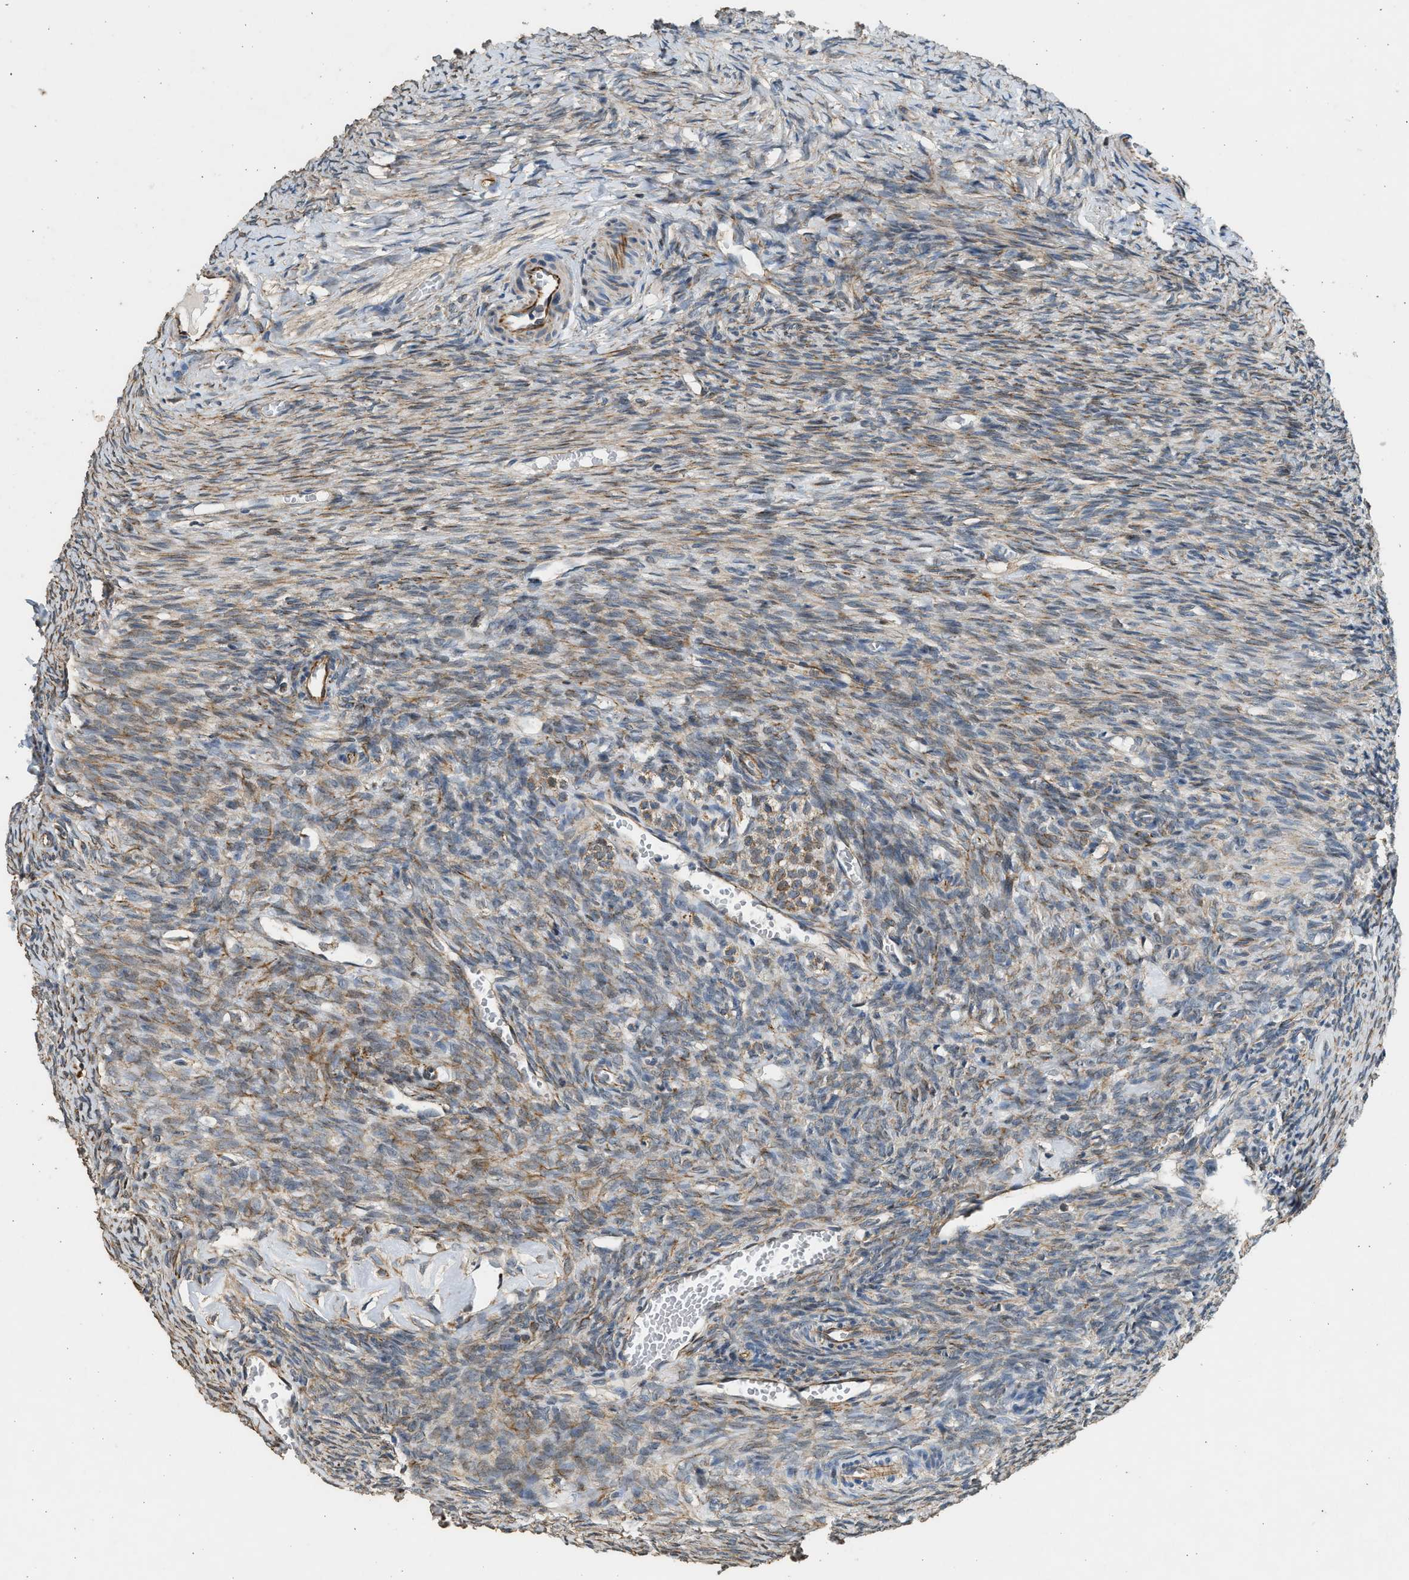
{"staining": {"intensity": "moderate", "quantity": ">75%", "location": "cytoplasmic/membranous"}, "tissue": "ovary", "cell_type": "Follicle cells", "image_type": "normal", "snomed": [{"axis": "morphology", "description": "Normal tissue, NOS"}, {"axis": "topography", "description": "Ovary"}], "caption": "The immunohistochemical stain shows moderate cytoplasmic/membranous expression in follicle cells of benign ovary. The protein is shown in brown color, while the nuclei are stained blue.", "gene": "PCLO", "patient": {"sex": "female", "age": 27}}